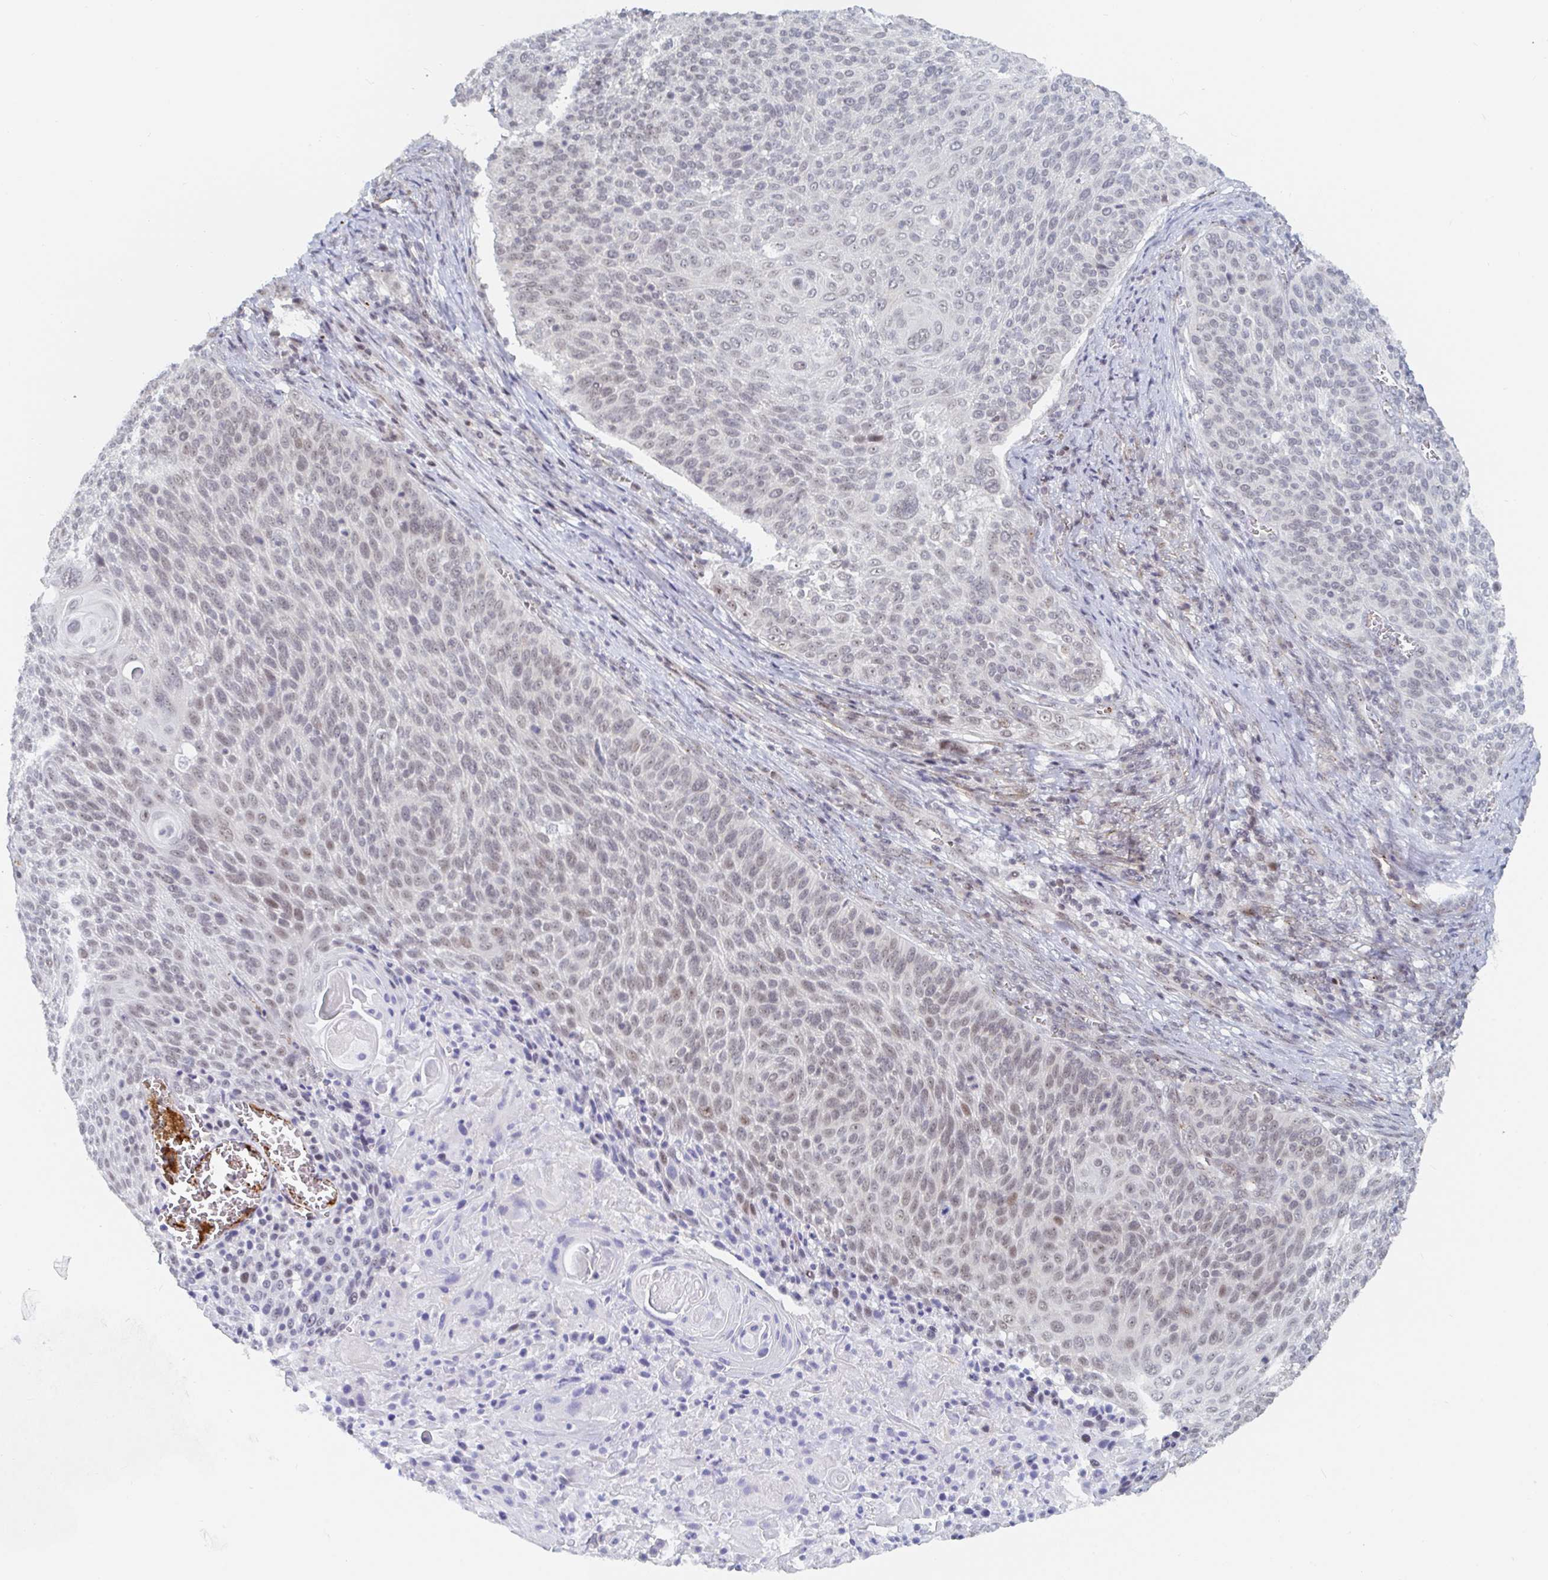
{"staining": {"intensity": "weak", "quantity": ">75%", "location": "nuclear"}, "tissue": "cervical cancer", "cell_type": "Tumor cells", "image_type": "cancer", "snomed": [{"axis": "morphology", "description": "Squamous cell carcinoma, NOS"}, {"axis": "topography", "description": "Cervix"}], "caption": "A micrograph showing weak nuclear positivity in about >75% of tumor cells in cervical squamous cell carcinoma, as visualized by brown immunohistochemical staining.", "gene": "CHD2", "patient": {"sex": "female", "age": 31}}